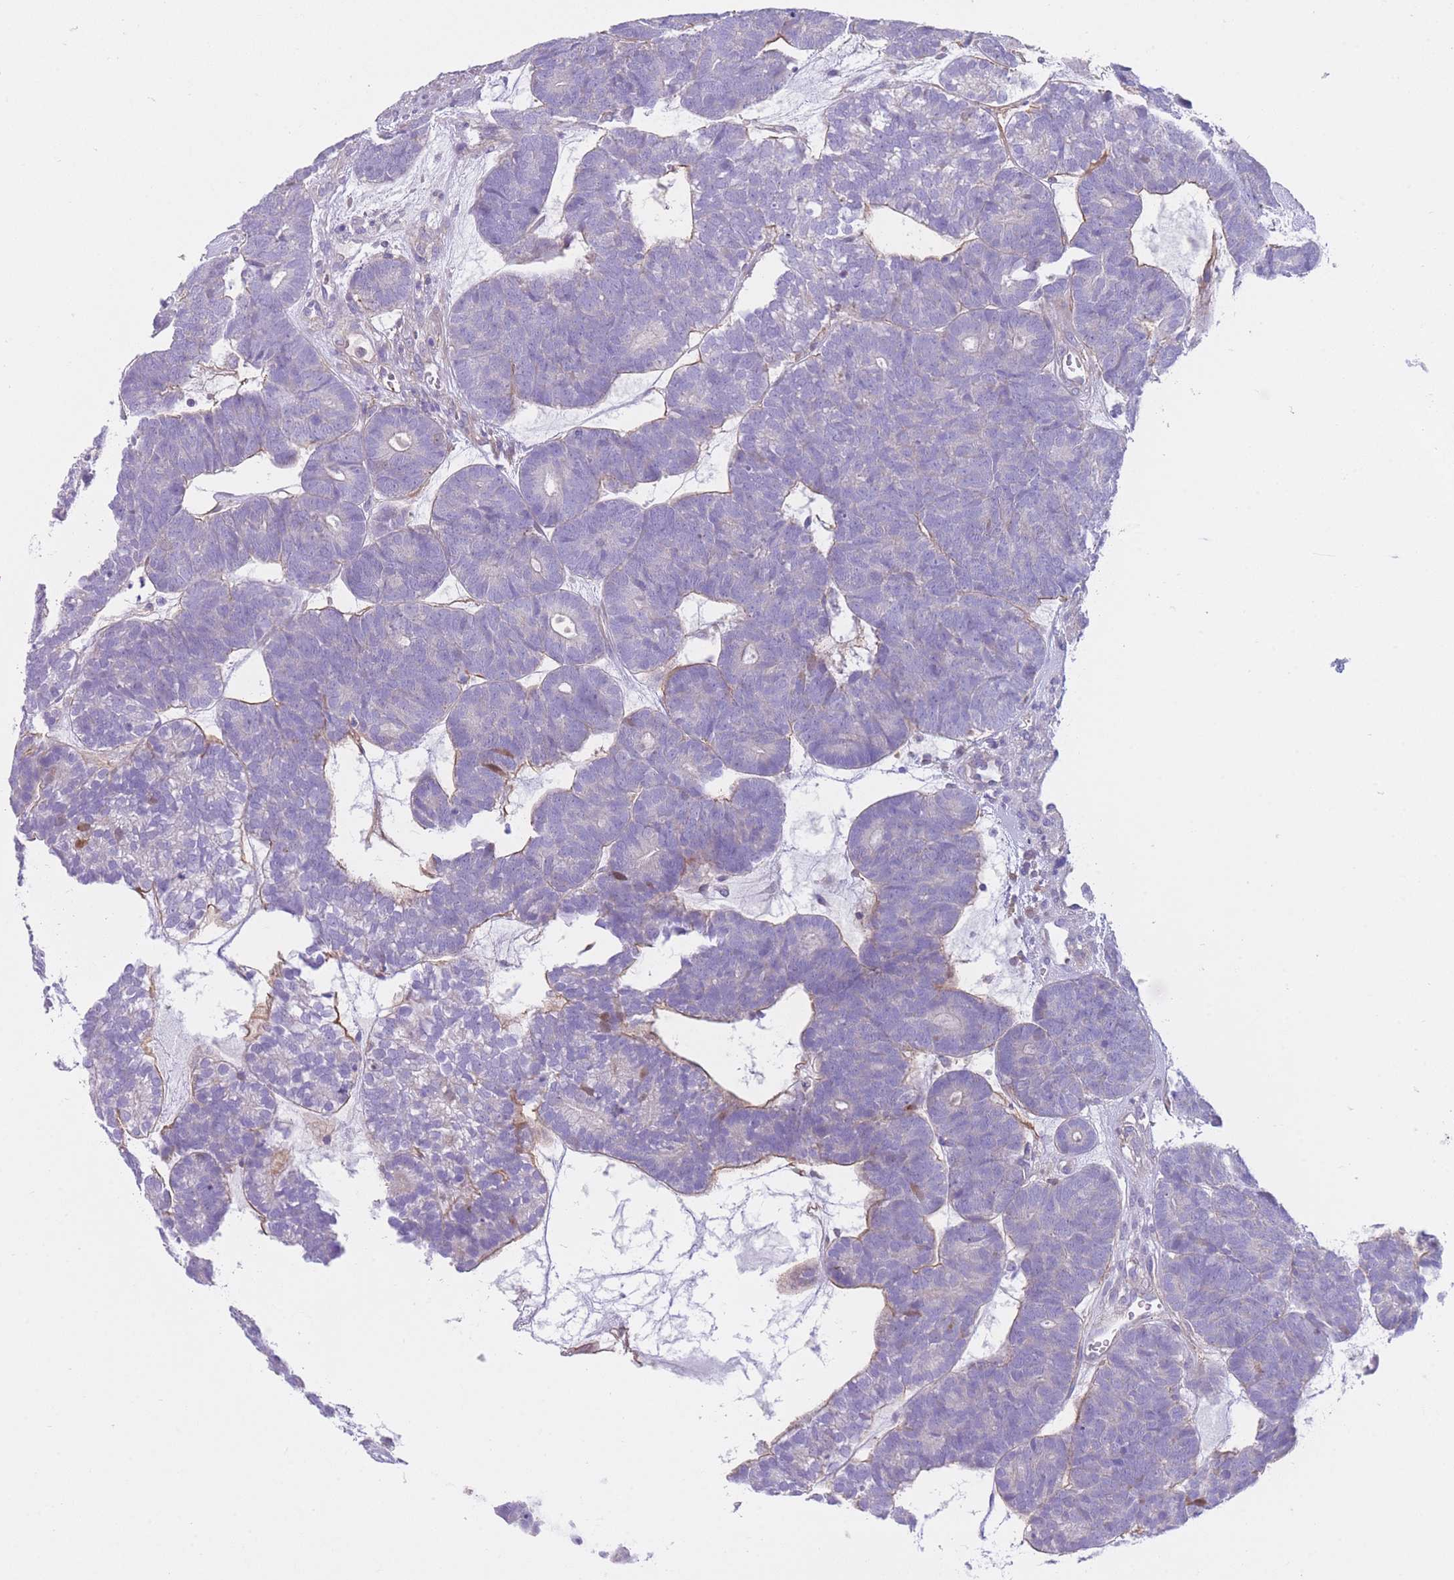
{"staining": {"intensity": "moderate", "quantity": "<25%", "location": "cytoplasmic/membranous"}, "tissue": "head and neck cancer", "cell_type": "Tumor cells", "image_type": "cancer", "snomed": [{"axis": "morphology", "description": "Adenocarcinoma, NOS"}, {"axis": "topography", "description": "Head-Neck"}], "caption": "Head and neck cancer (adenocarcinoma) stained for a protein displays moderate cytoplasmic/membranous positivity in tumor cells.", "gene": "LDB3", "patient": {"sex": "female", "age": 81}}